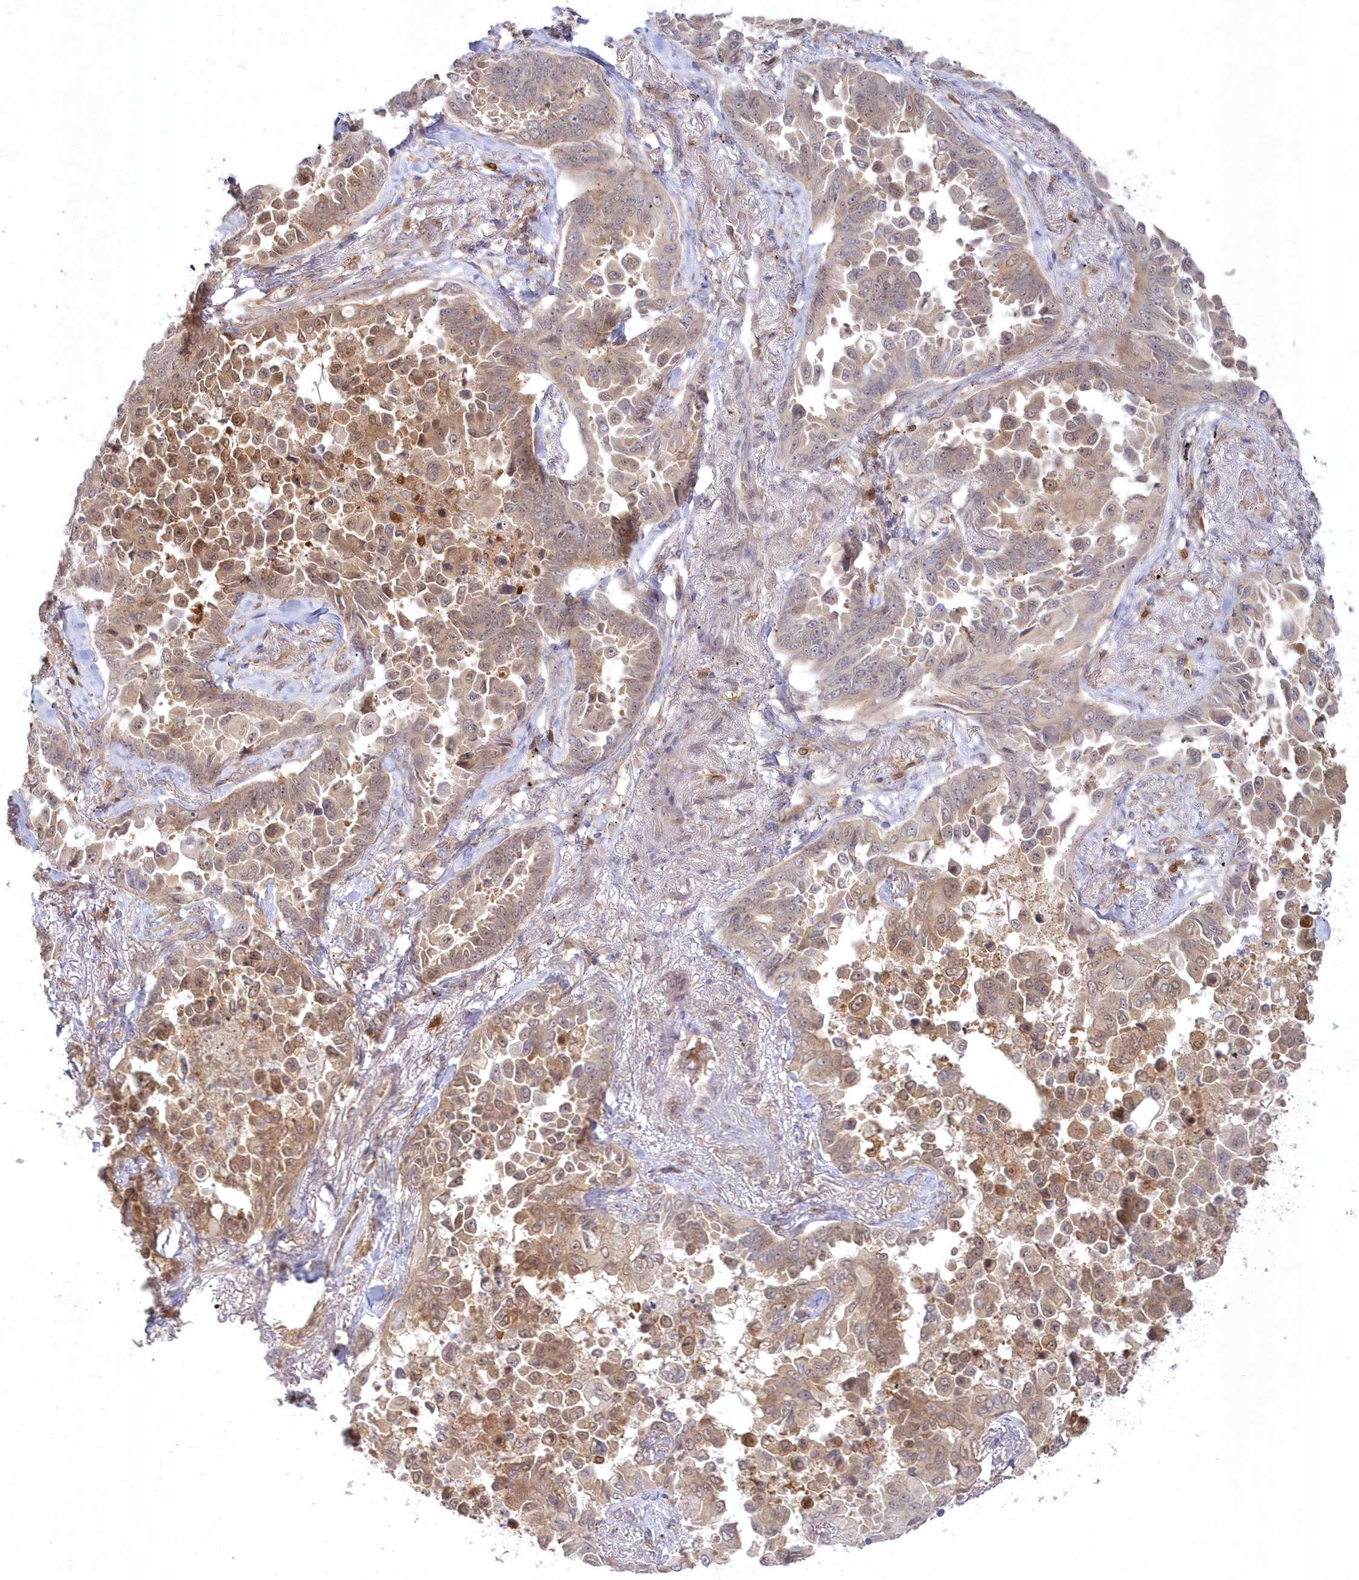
{"staining": {"intensity": "moderate", "quantity": "25%-75%", "location": "cytoplasmic/membranous,nuclear"}, "tissue": "lung cancer", "cell_type": "Tumor cells", "image_type": "cancer", "snomed": [{"axis": "morphology", "description": "Adenocarcinoma, NOS"}, {"axis": "topography", "description": "Lung"}], "caption": "Brown immunohistochemical staining in human lung adenocarcinoma shows moderate cytoplasmic/membranous and nuclear expression in about 25%-75% of tumor cells.", "gene": "GBE1", "patient": {"sex": "female", "age": 67}}